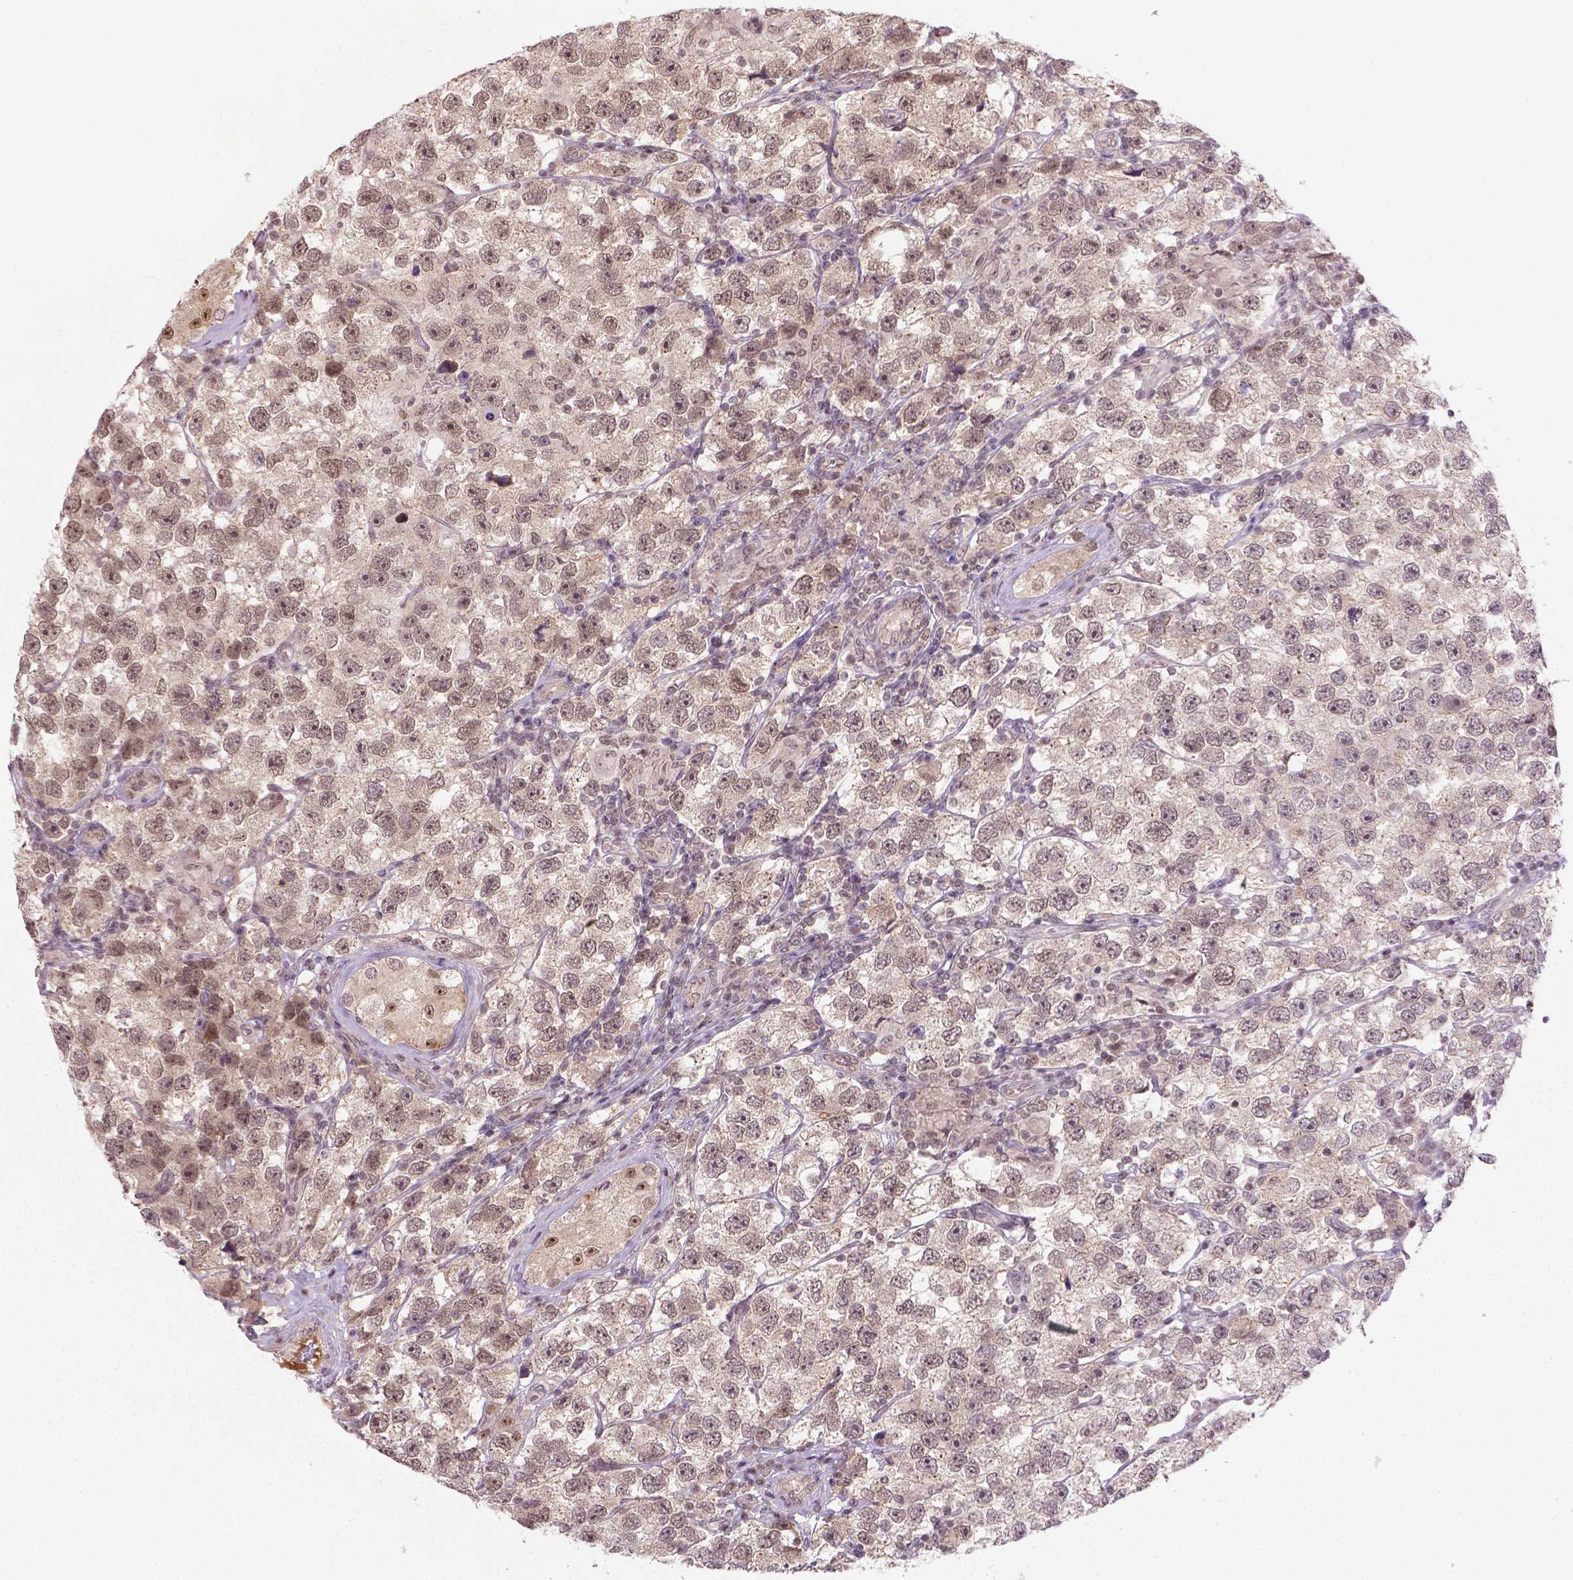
{"staining": {"intensity": "moderate", "quantity": ">75%", "location": "nuclear"}, "tissue": "testis cancer", "cell_type": "Tumor cells", "image_type": "cancer", "snomed": [{"axis": "morphology", "description": "Seminoma, NOS"}, {"axis": "topography", "description": "Testis"}], "caption": "Tumor cells exhibit medium levels of moderate nuclear positivity in about >75% of cells in testis cancer. (Brightfield microscopy of DAB IHC at high magnification).", "gene": "ANKRD54", "patient": {"sex": "male", "age": 26}}